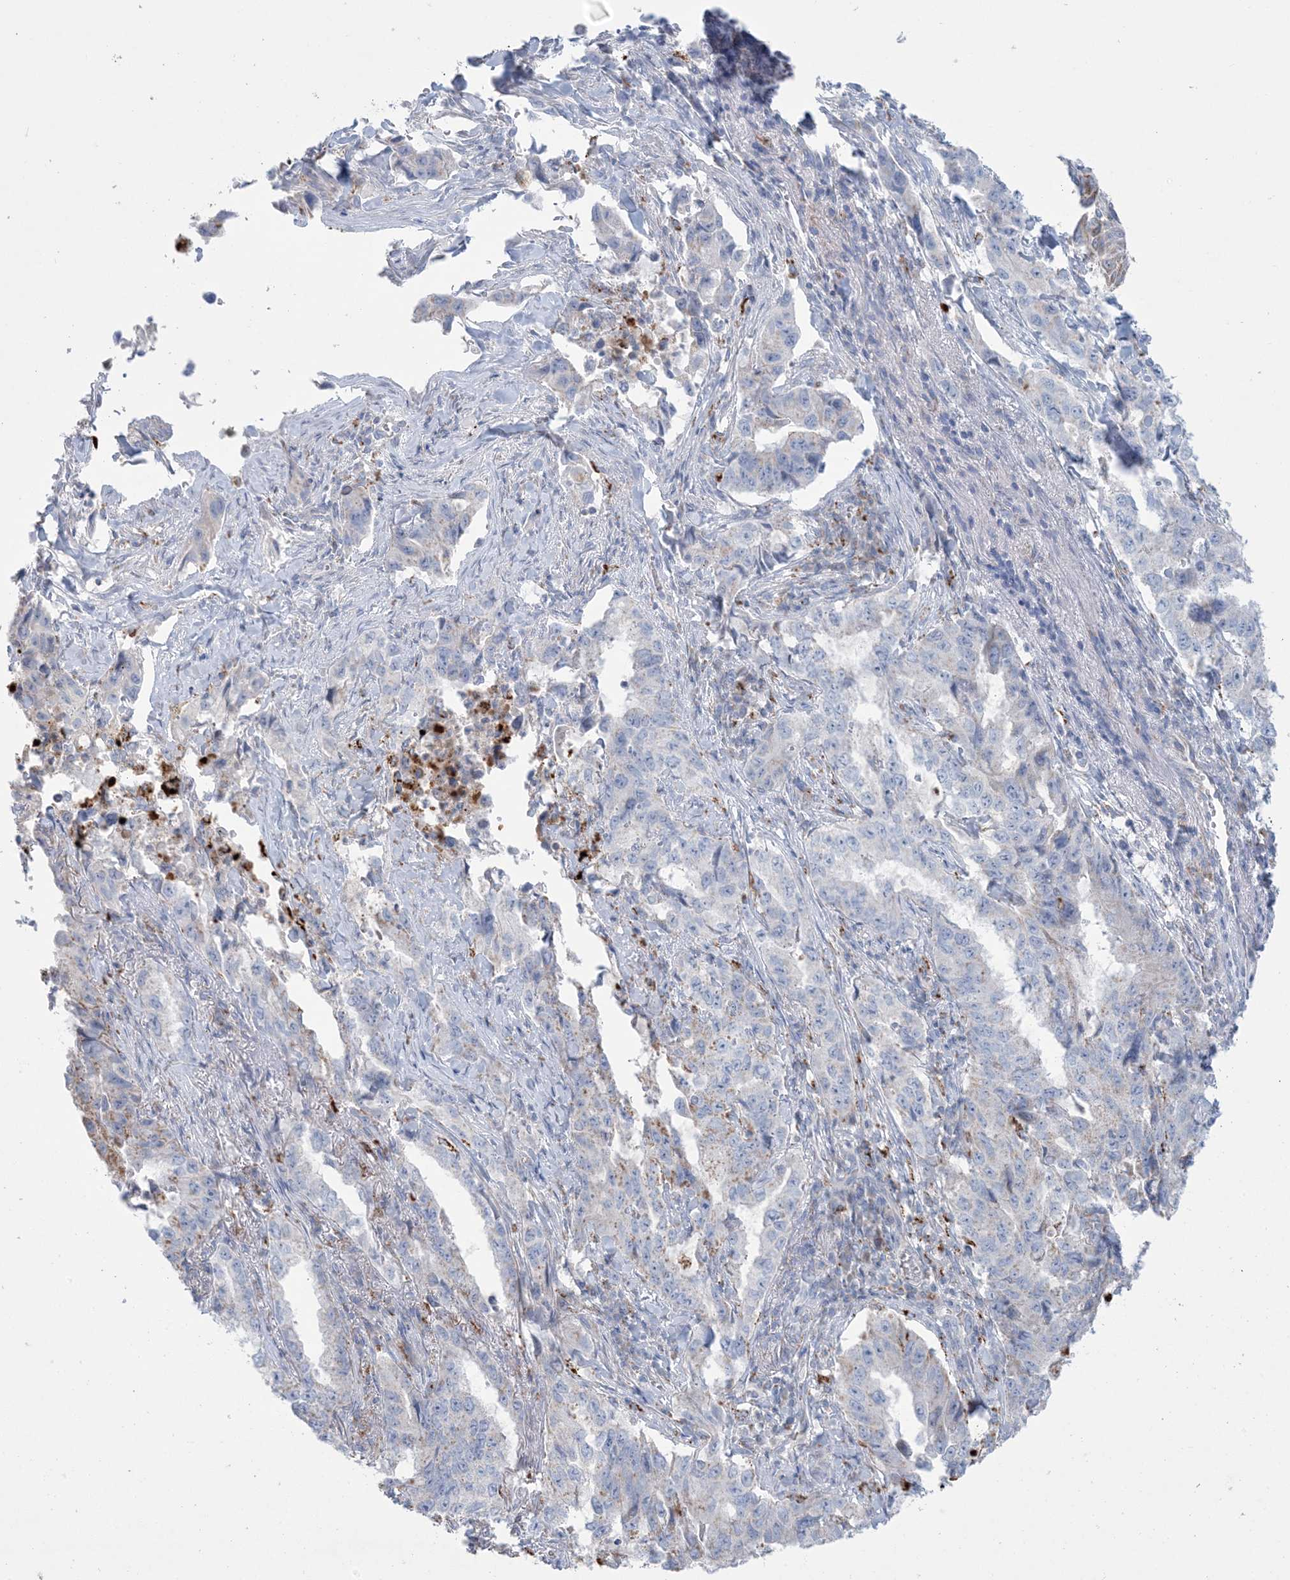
{"staining": {"intensity": "negative", "quantity": "none", "location": "none"}, "tissue": "lung cancer", "cell_type": "Tumor cells", "image_type": "cancer", "snomed": [{"axis": "morphology", "description": "Adenocarcinoma, NOS"}, {"axis": "topography", "description": "Lung"}], "caption": "A micrograph of lung adenocarcinoma stained for a protein reveals no brown staining in tumor cells. (DAB immunohistochemistry with hematoxylin counter stain).", "gene": "KCTD6", "patient": {"sex": "female", "age": 51}}